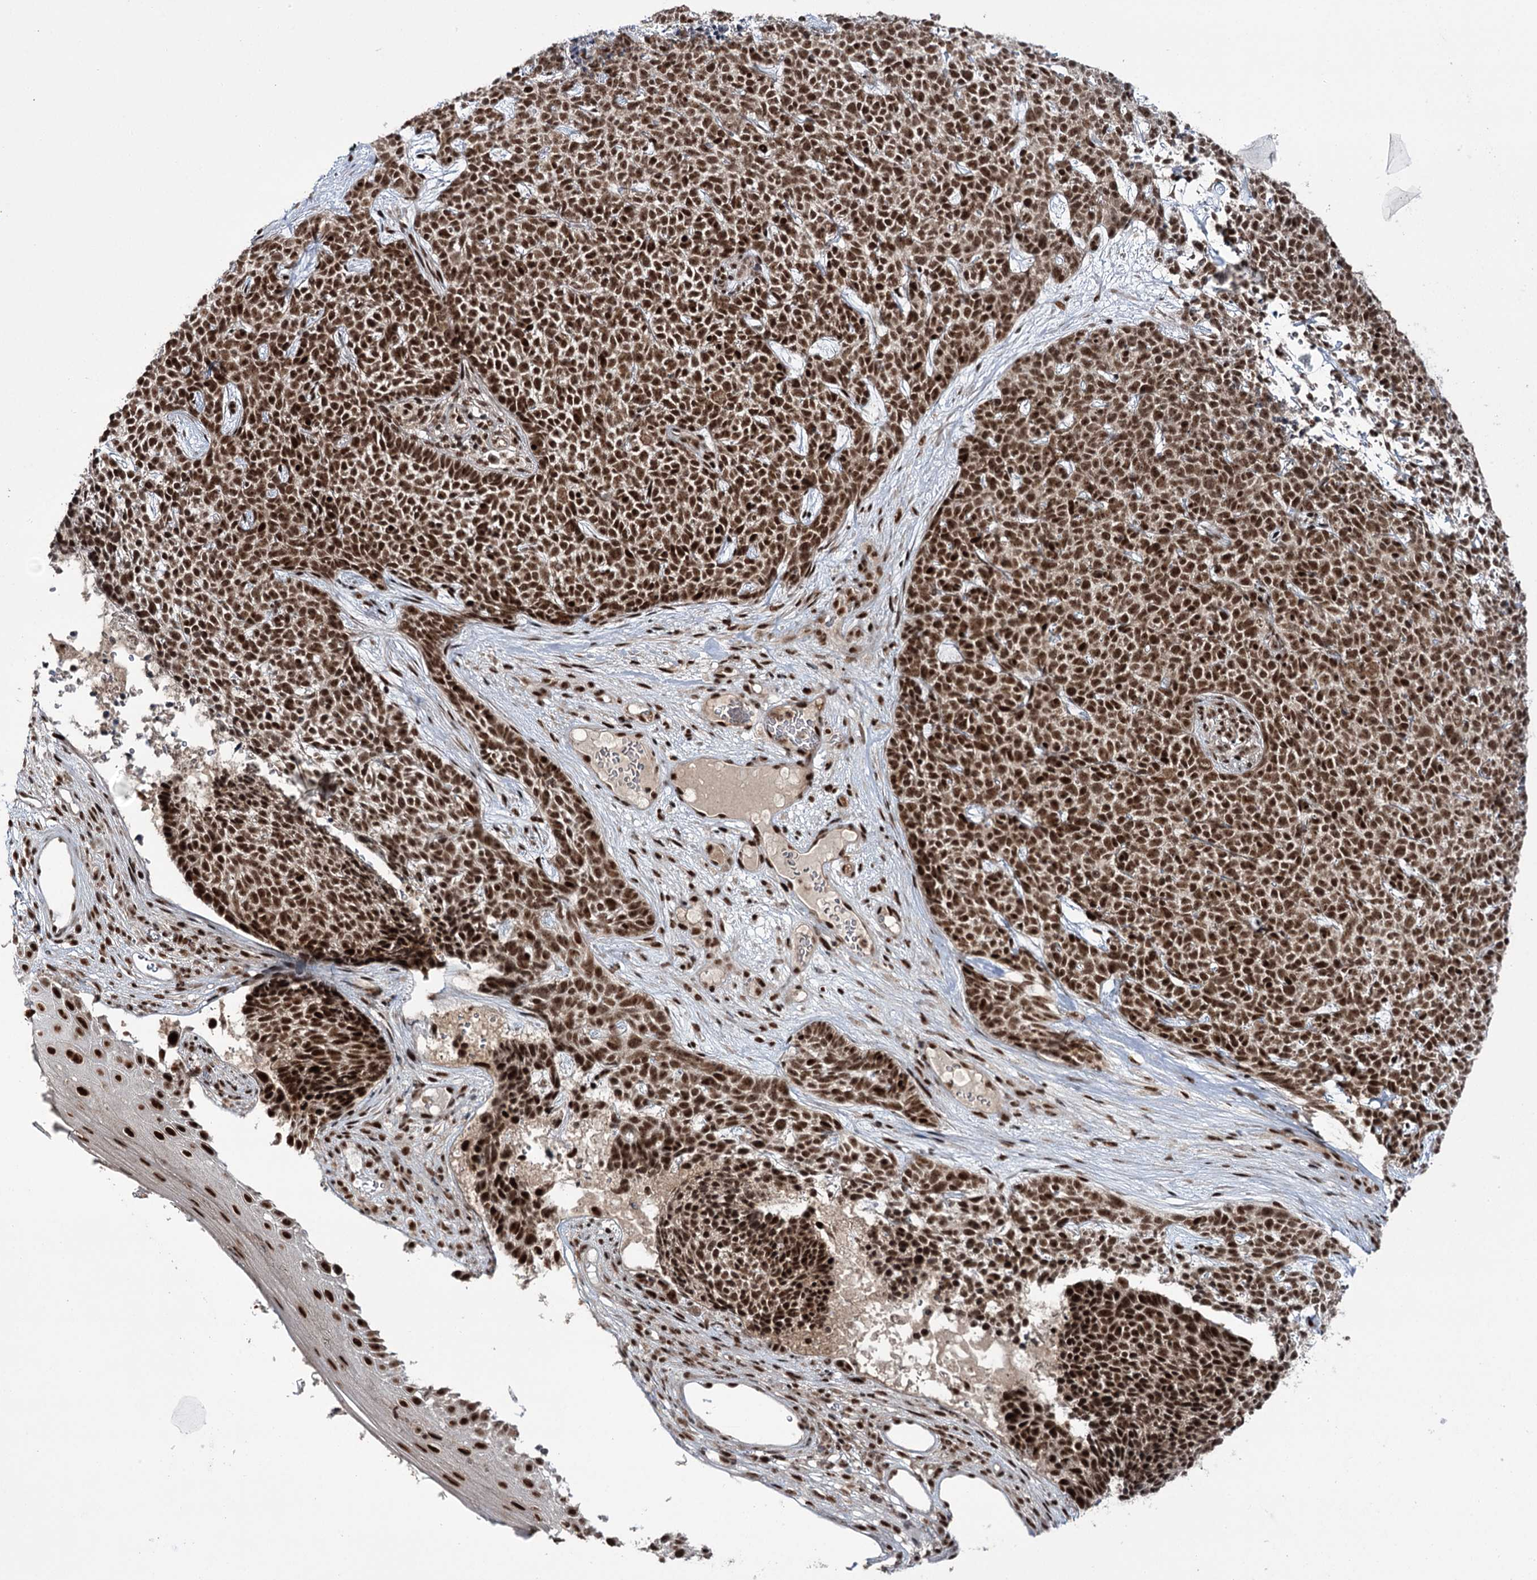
{"staining": {"intensity": "strong", "quantity": ">75%", "location": "nuclear"}, "tissue": "skin cancer", "cell_type": "Tumor cells", "image_type": "cancer", "snomed": [{"axis": "morphology", "description": "Basal cell carcinoma"}, {"axis": "topography", "description": "Skin"}], "caption": "Brown immunohistochemical staining in skin basal cell carcinoma displays strong nuclear expression in approximately >75% of tumor cells.", "gene": "ERCC3", "patient": {"sex": "female", "age": 84}}